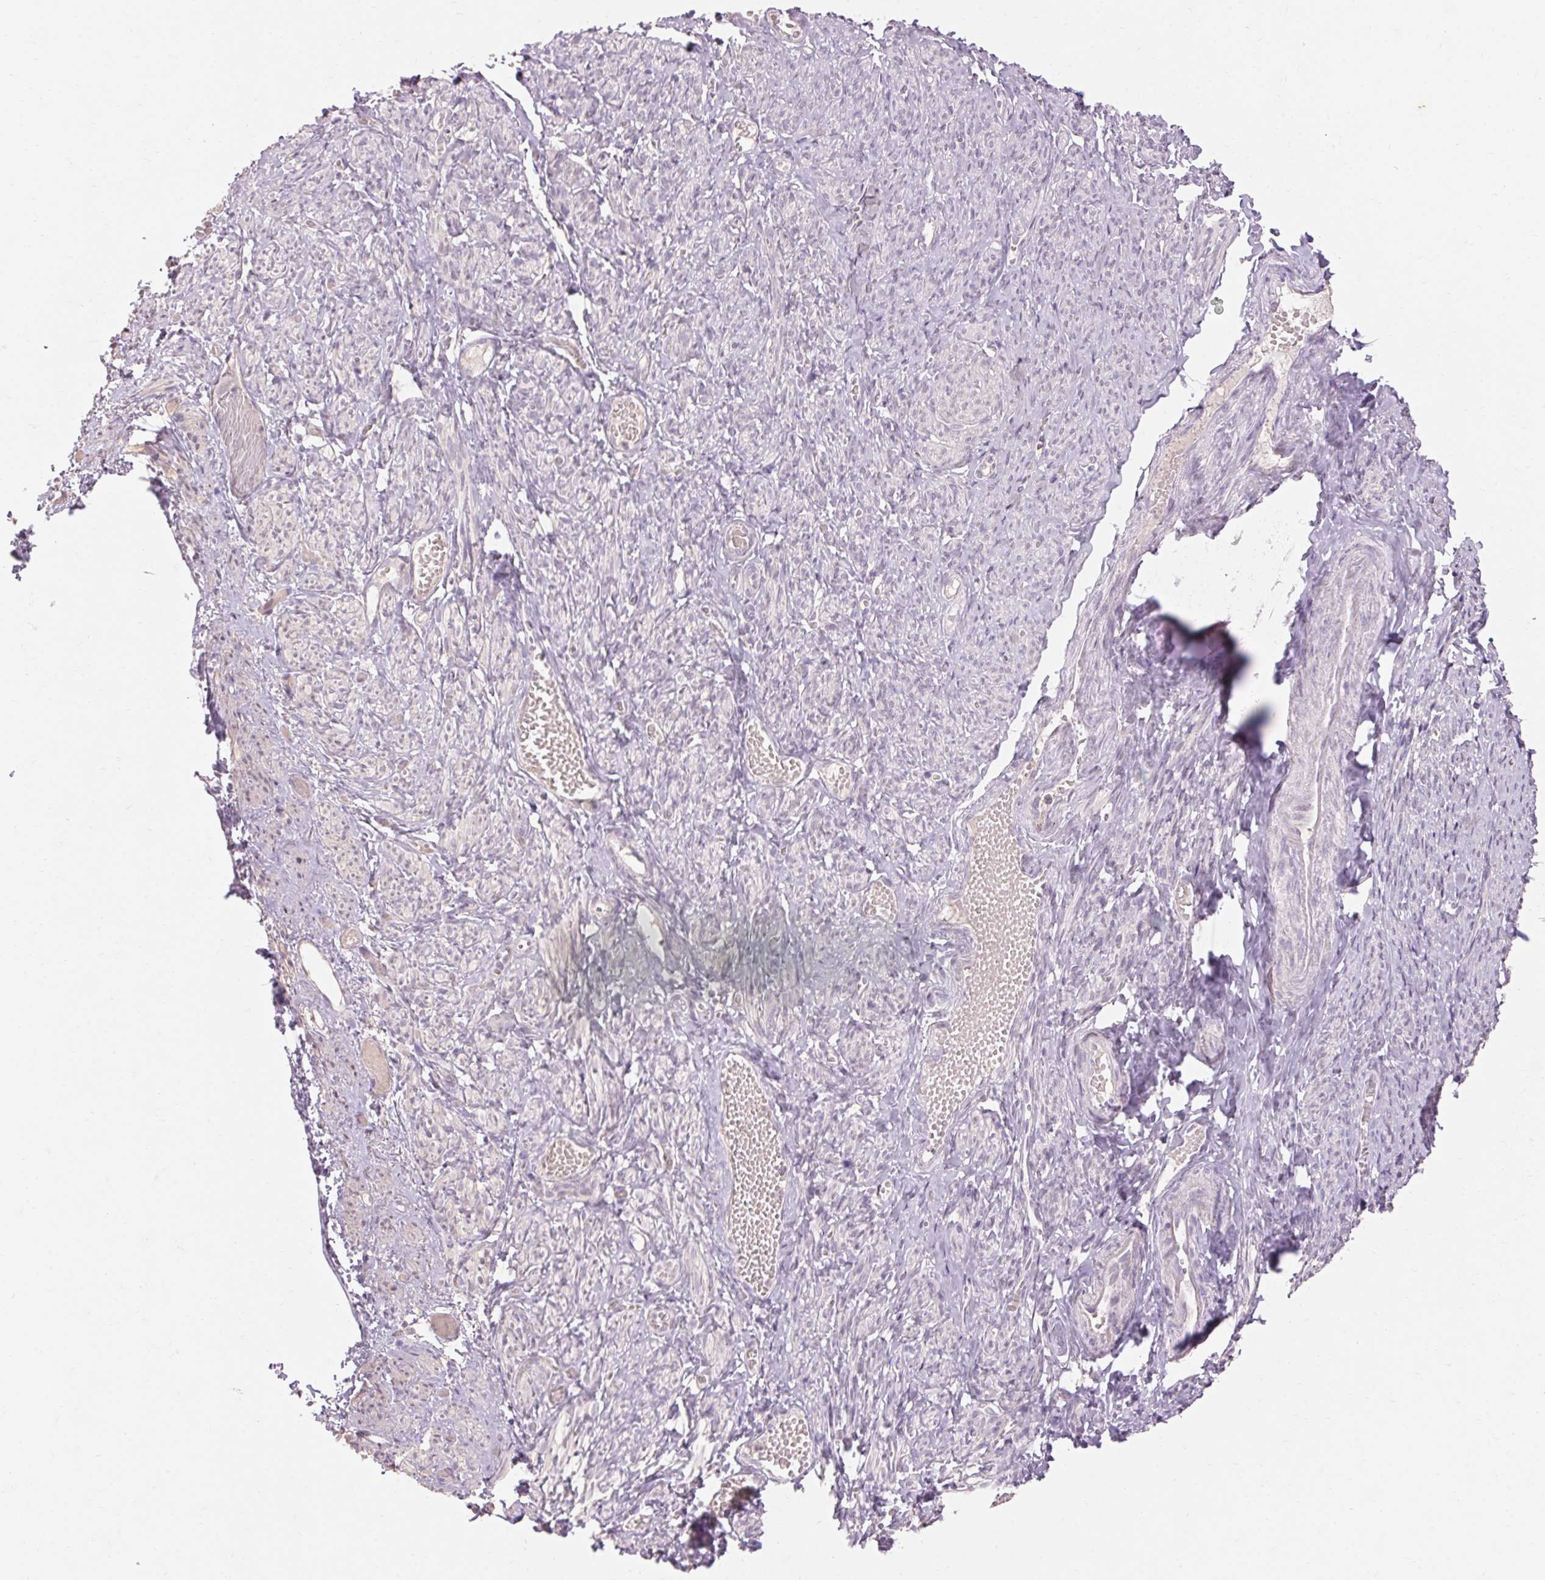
{"staining": {"intensity": "negative", "quantity": "none", "location": "none"}, "tissue": "smooth muscle", "cell_type": "Smooth muscle cells", "image_type": "normal", "snomed": [{"axis": "morphology", "description": "Normal tissue, NOS"}, {"axis": "topography", "description": "Smooth muscle"}], "caption": "Smooth muscle cells show no significant protein expression in benign smooth muscle.", "gene": "SKP2", "patient": {"sex": "female", "age": 65}}